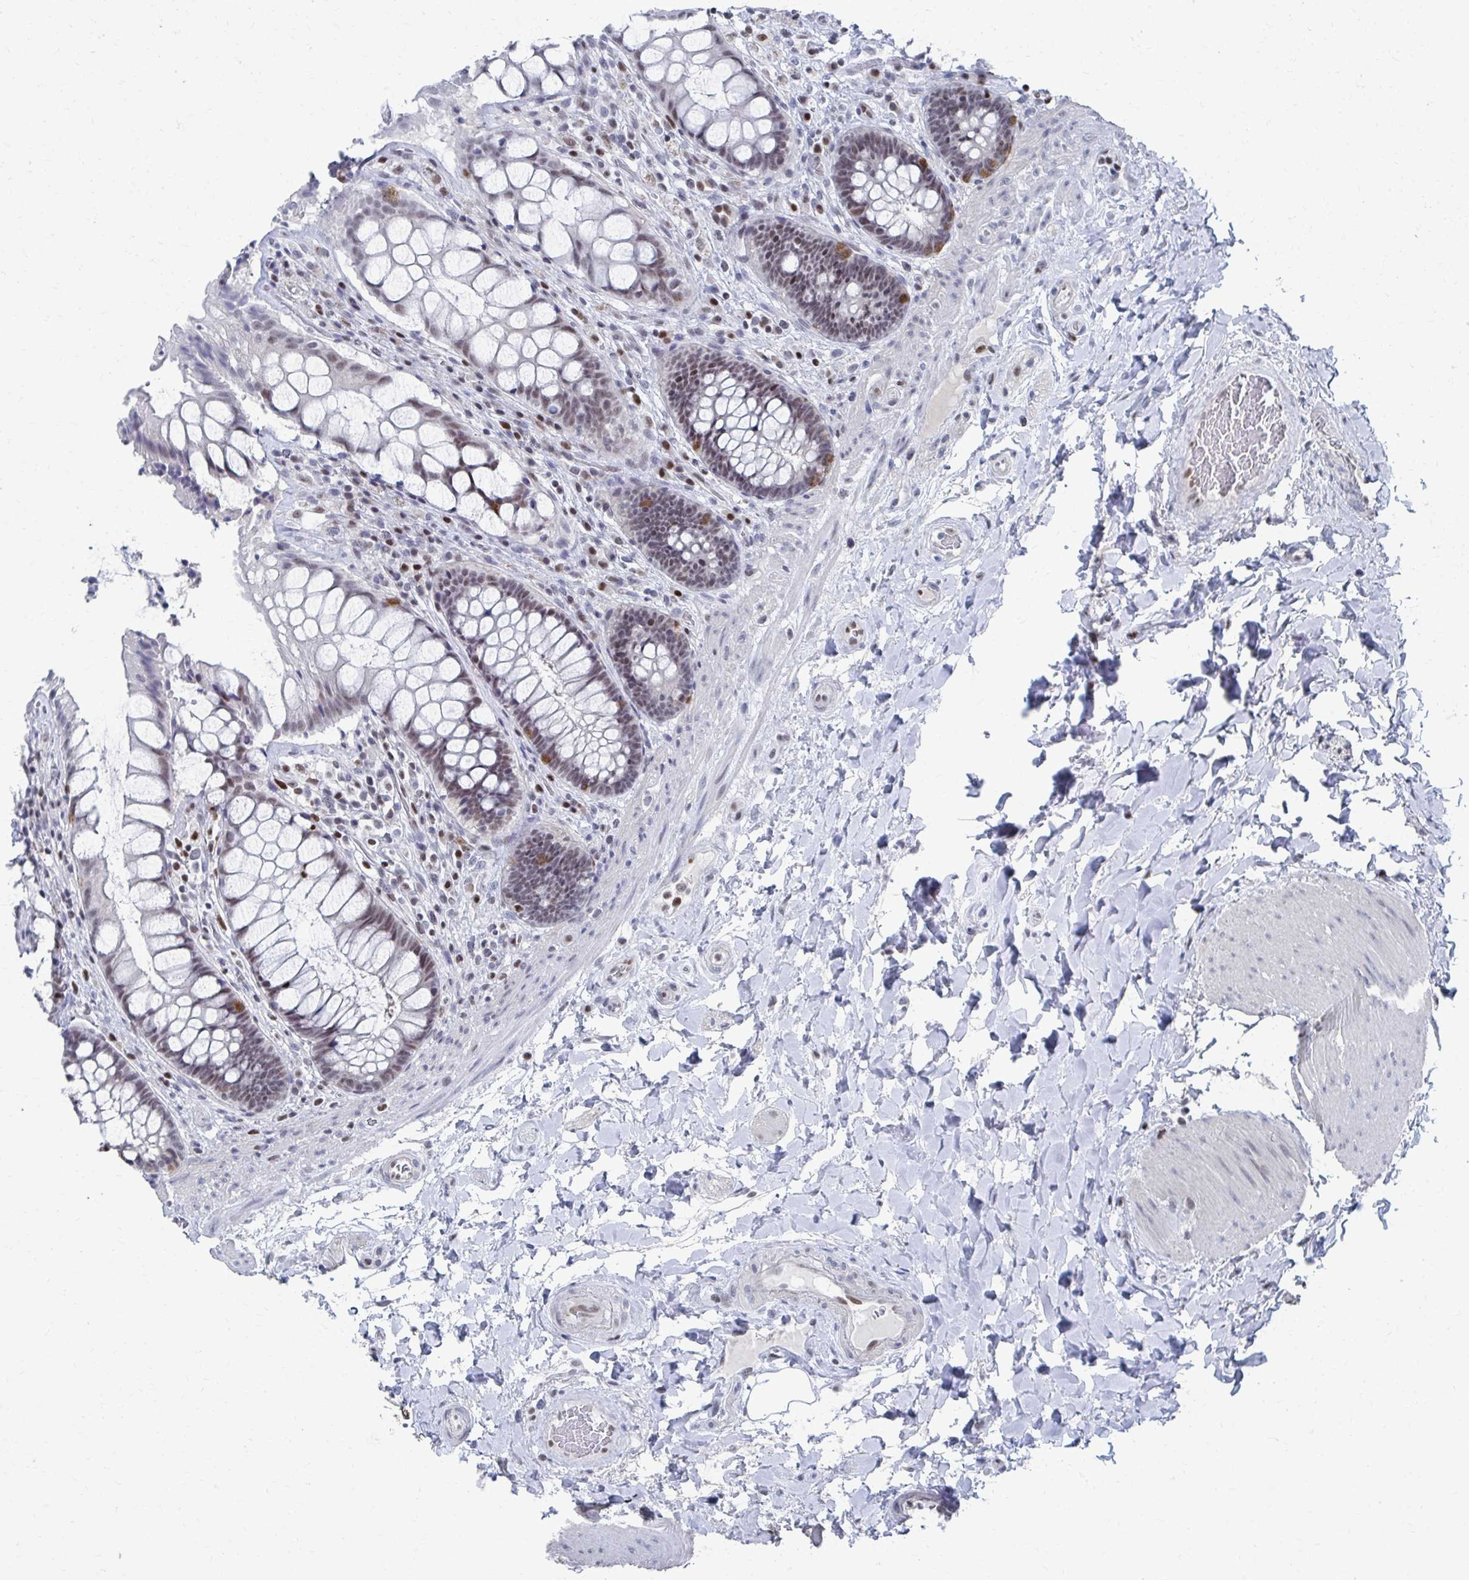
{"staining": {"intensity": "moderate", "quantity": ">75%", "location": "nuclear"}, "tissue": "rectum", "cell_type": "Glandular cells", "image_type": "normal", "snomed": [{"axis": "morphology", "description": "Normal tissue, NOS"}, {"axis": "topography", "description": "Rectum"}], "caption": "Immunohistochemical staining of unremarkable rectum displays moderate nuclear protein positivity in approximately >75% of glandular cells. (DAB (3,3'-diaminobenzidine) IHC, brown staining for protein, blue staining for nuclei).", "gene": "CDIN1", "patient": {"sex": "female", "age": 58}}